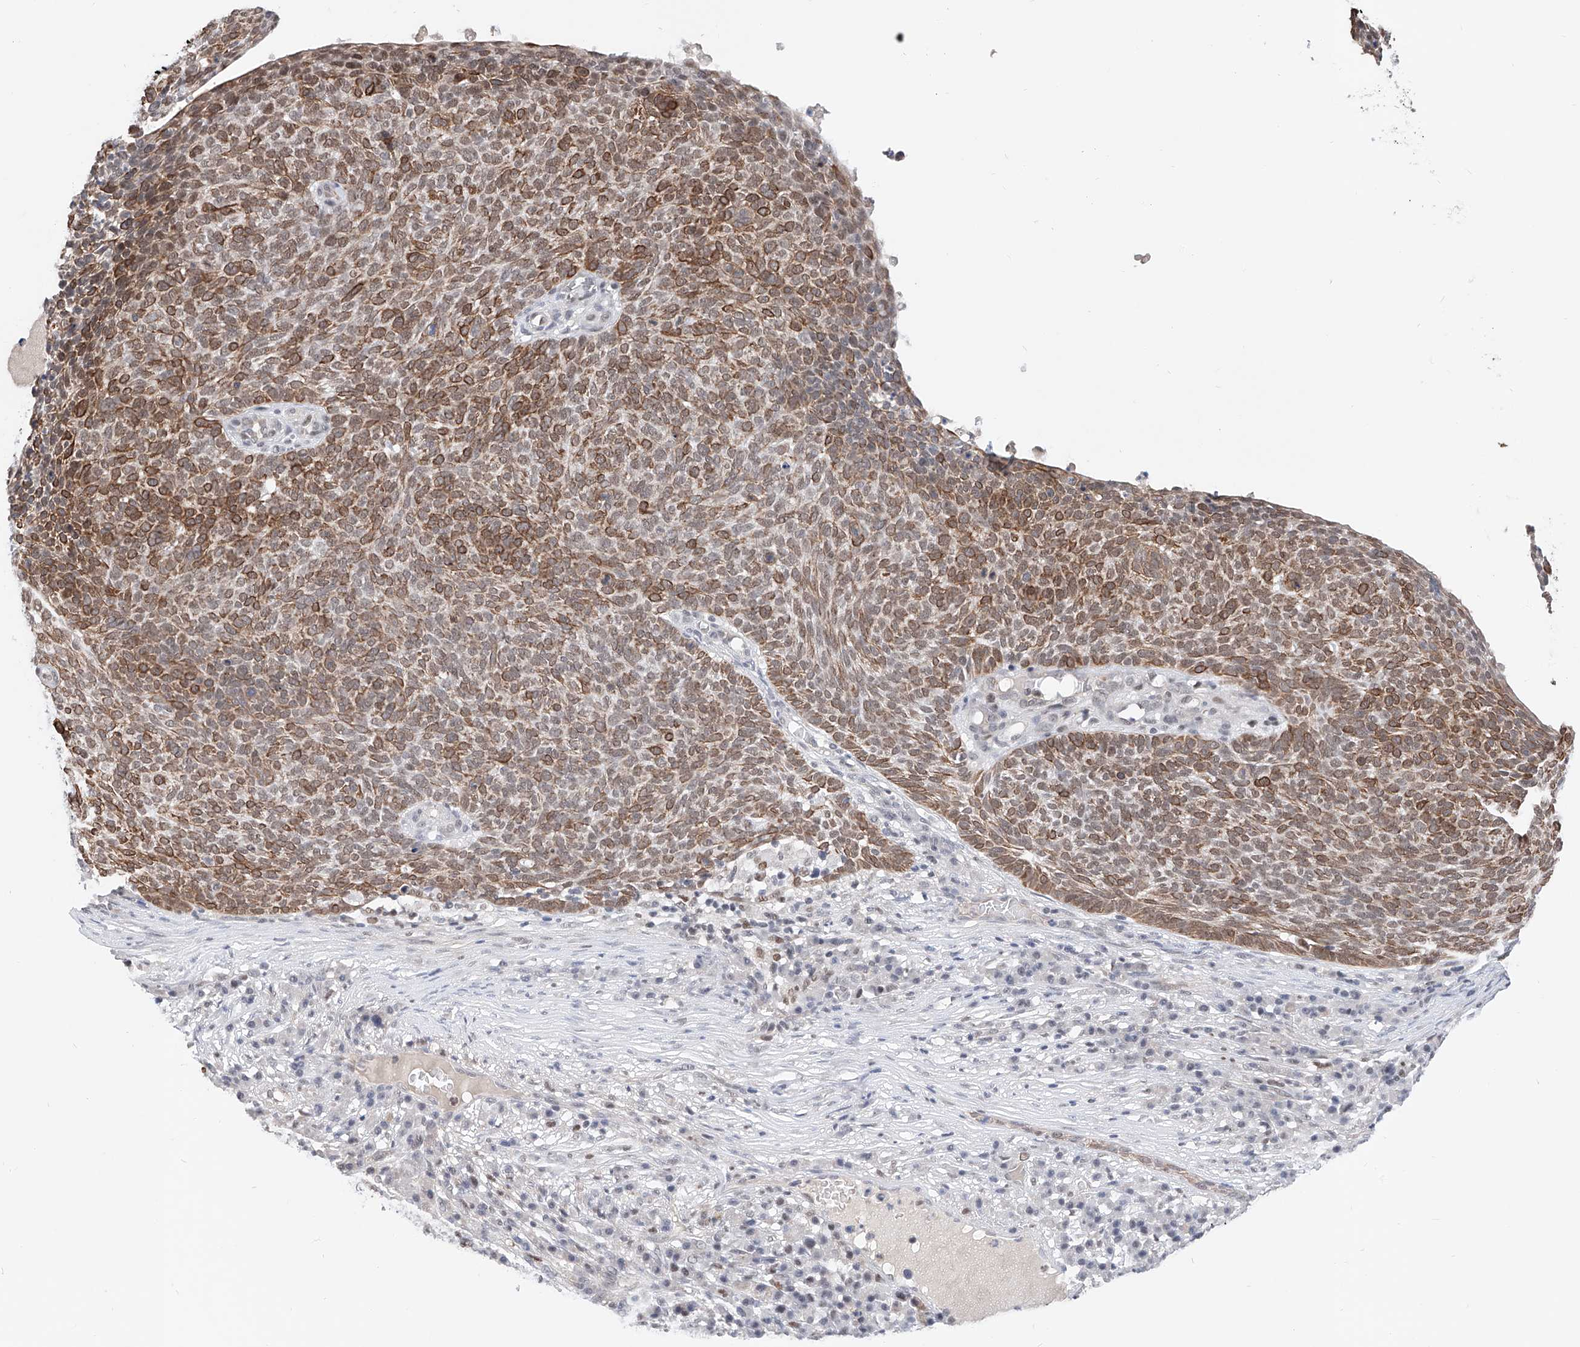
{"staining": {"intensity": "moderate", "quantity": ">75%", "location": "cytoplasmic/membranous,nuclear"}, "tissue": "skin cancer", "cell_type": "Tumor cells", "image_type": "cancer", "snomed": [{"axis": "morphology", "description": "Squamous cell carcinoma, NOS"}, {"axis": "topography", "description": "Skin"}], "caption": "This histopathology image demonstrates IHC staining of squamous cell carcinoma (skin), with medium moderate cytoplasmic/membranous and nuclear staining in approximately >75% of tumor cells.", "gene": "SNRNP200", "patient": {"sex": "female", "age": 90}}